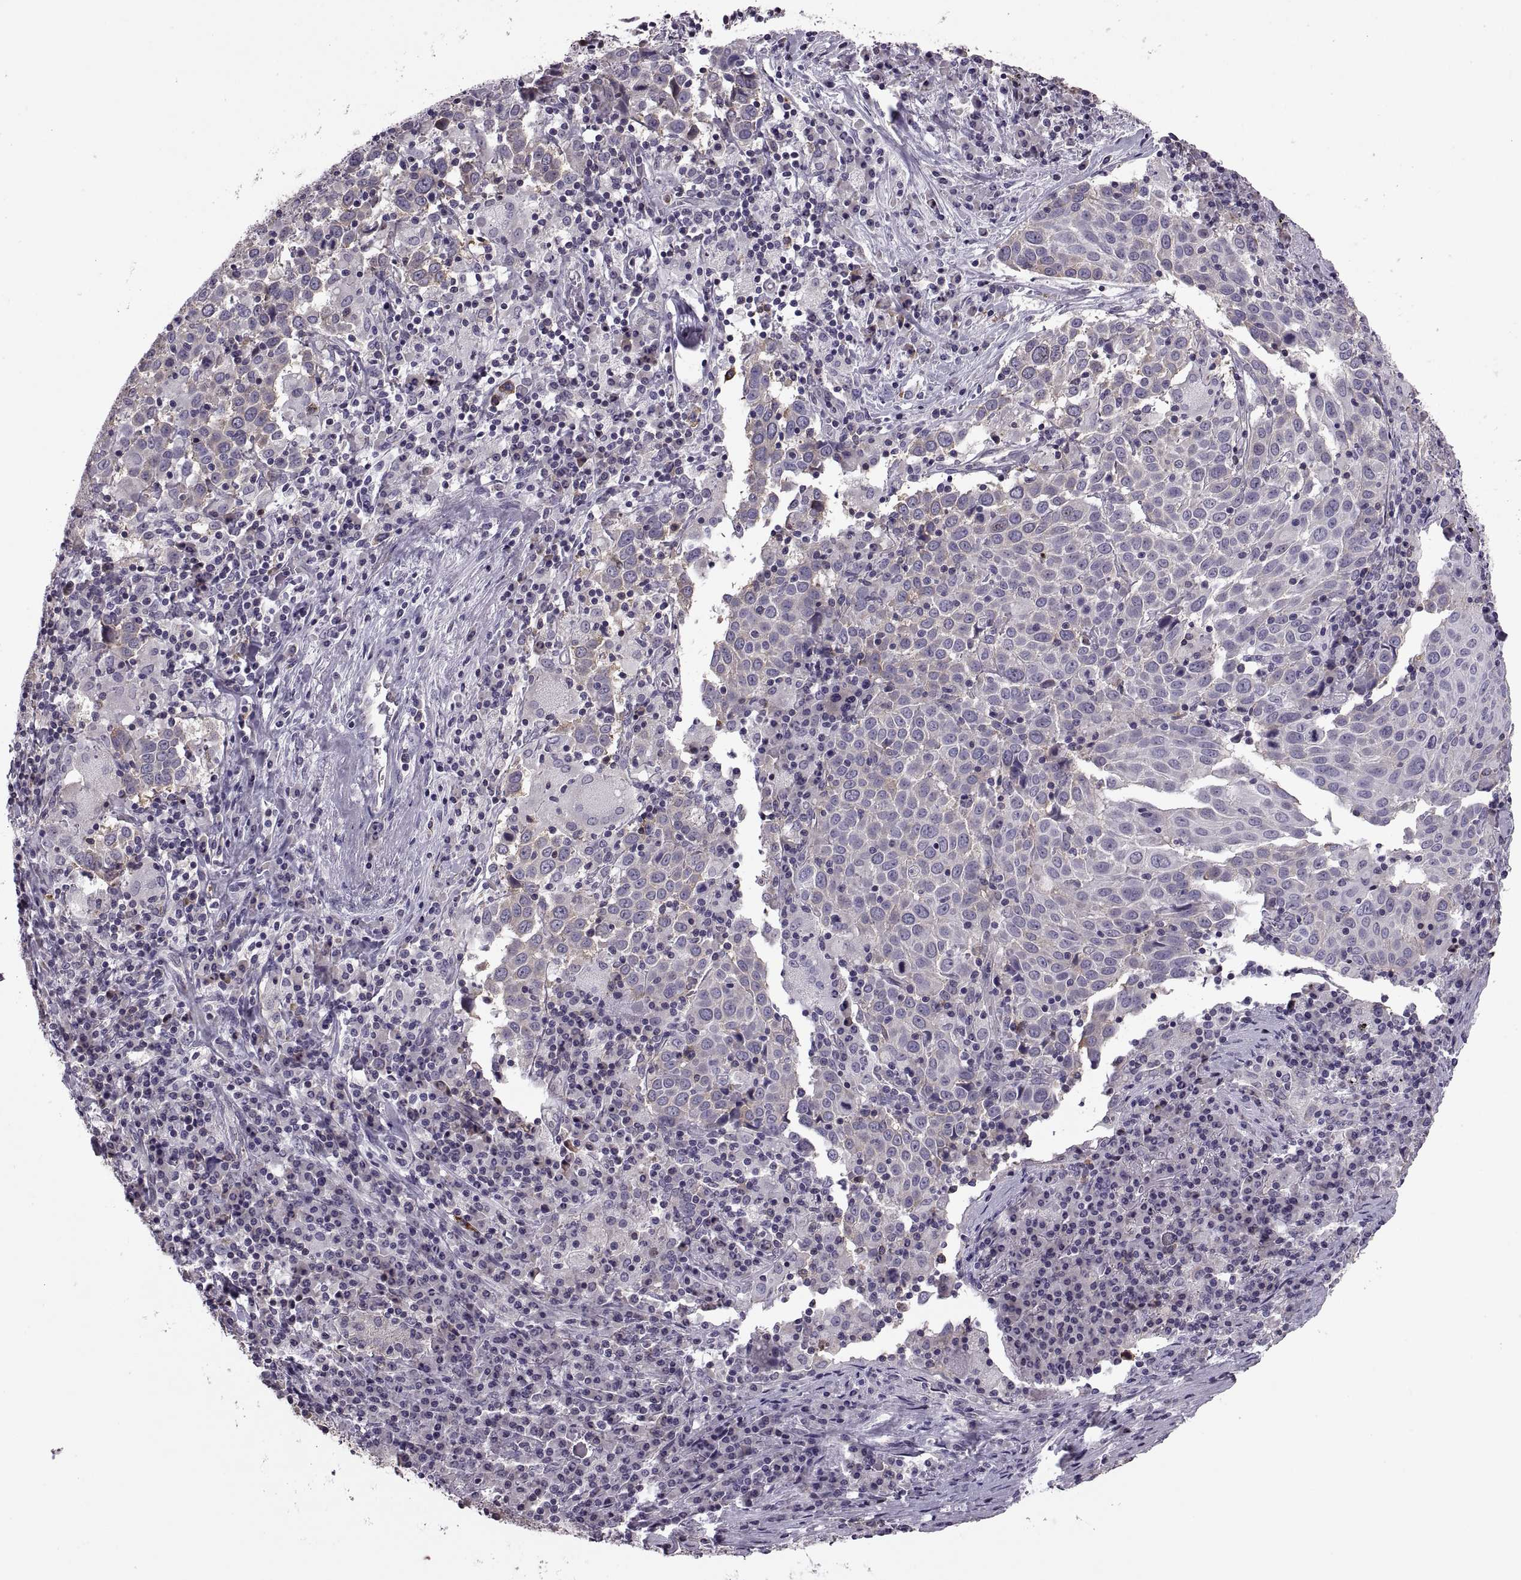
{"staining": {"intensity": "weak", "quantity": "<25%", "location": "cytoplasmic/membranous"}, "tissue": "lung cancer", "cell_type": "Tumor cells", "image_type": "cancer", "snomed": [{"axis": "morphology", "description": "Squamous cell carcinoma, NOS"}, {"axis": "topography", "description": "Lung"}], "caption": "Tumor cells show no significant expression in lung cancer (squamous cell carcinoma). (DAB immunohistochemistry visualized using brightfield microscopy, high magnification).", "gene": "PABPC1", "patient": {"sex": "male", "age": 57}}